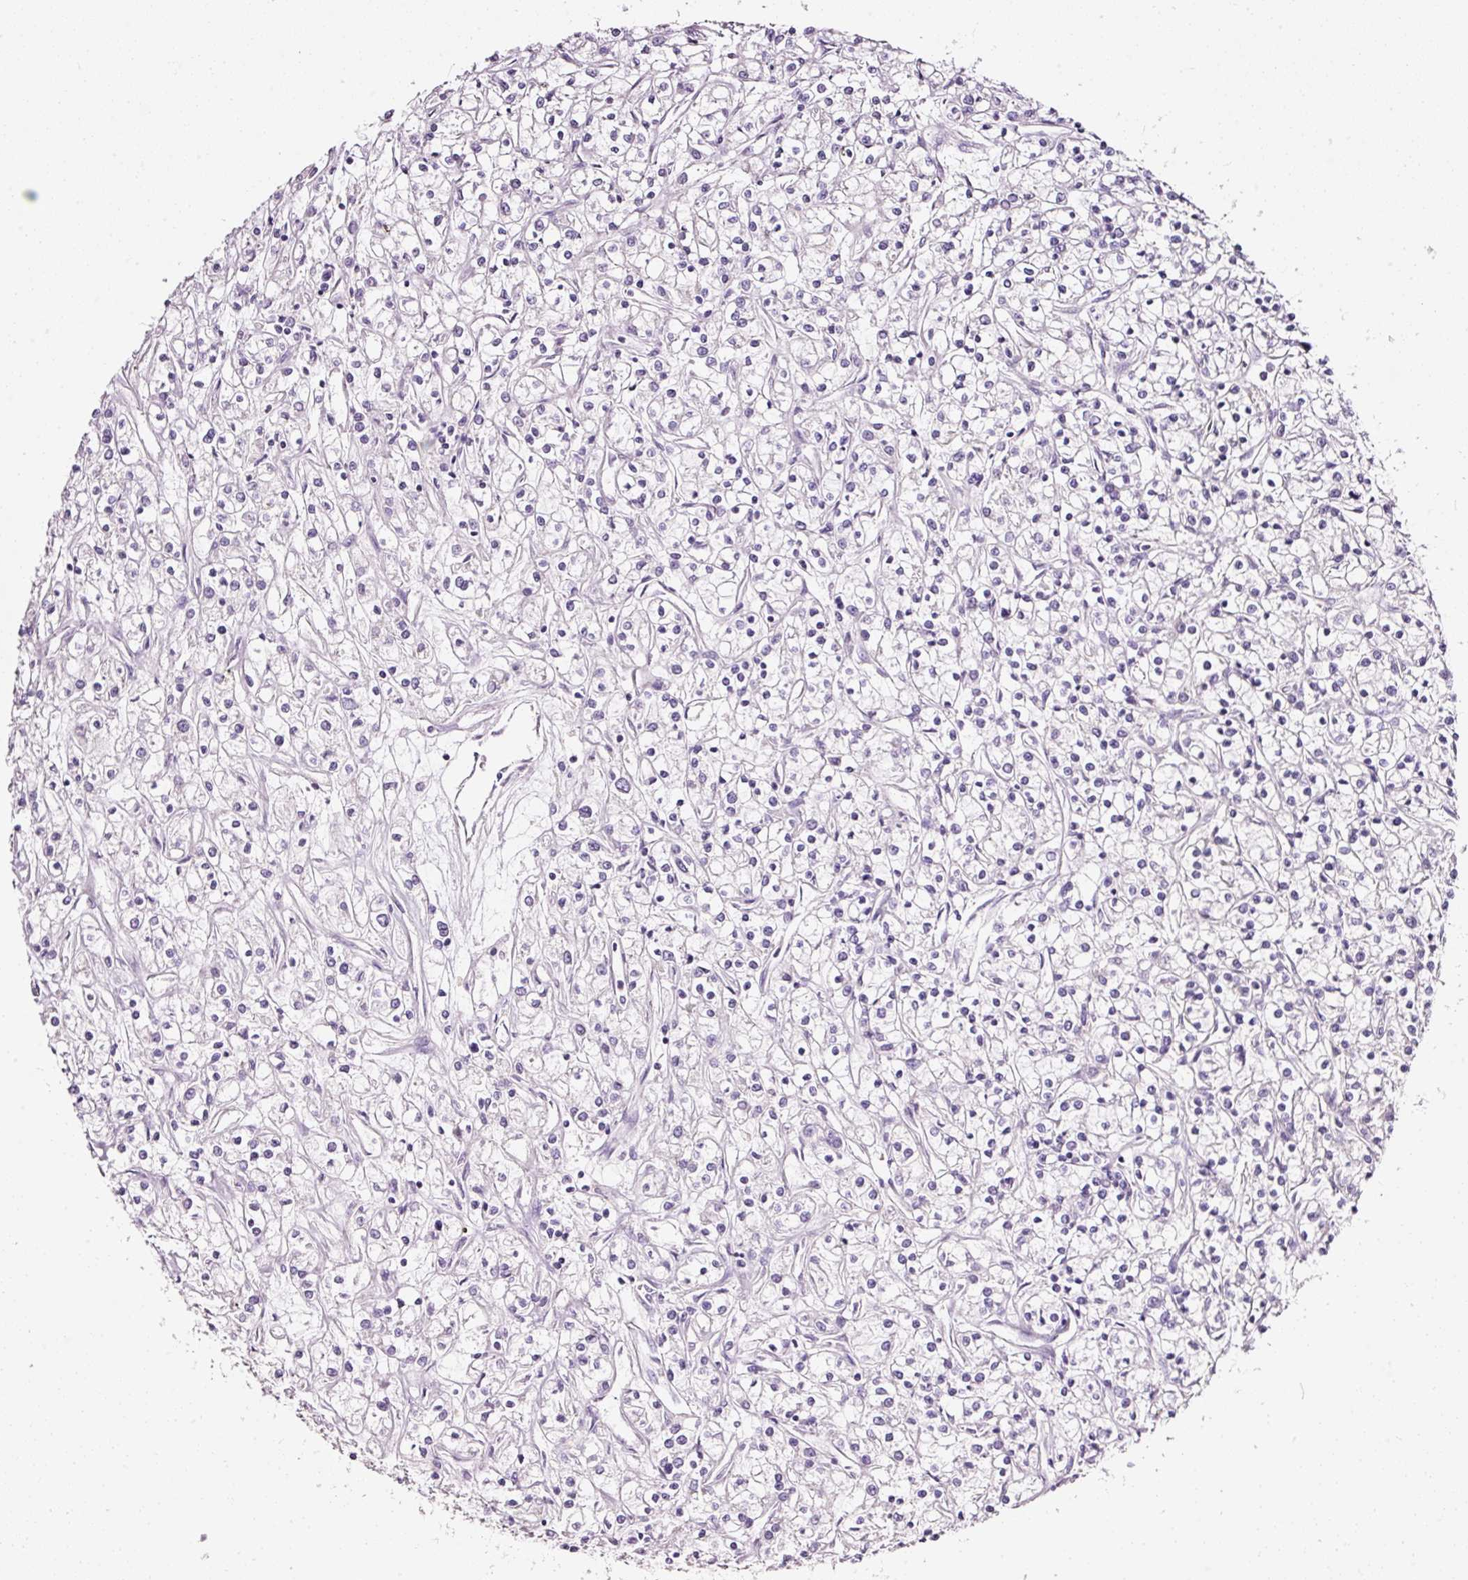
{"staining": {"intensity": "negative", "quantity": "none", "location": "none"}, "tissue": "renal cancer", "cell_type": "Tumor cells", "image_type": "cancer", "snomed": [{"axis": "morphology", "description": "Adenocarcinoma, NOS"}, {"axis": "topography", "description": "Kidney"}], "caption": "The histopathology image displays no staining of tumor cells in adenocarcinoma (renal). (Brightfield microscopy of DAB (3,3'-diaminobenzidine) immunohistochemistry (IHC) at high magnification).", "gene": "CYB561A3", "patient": {"sex": "female", "age": 59}}